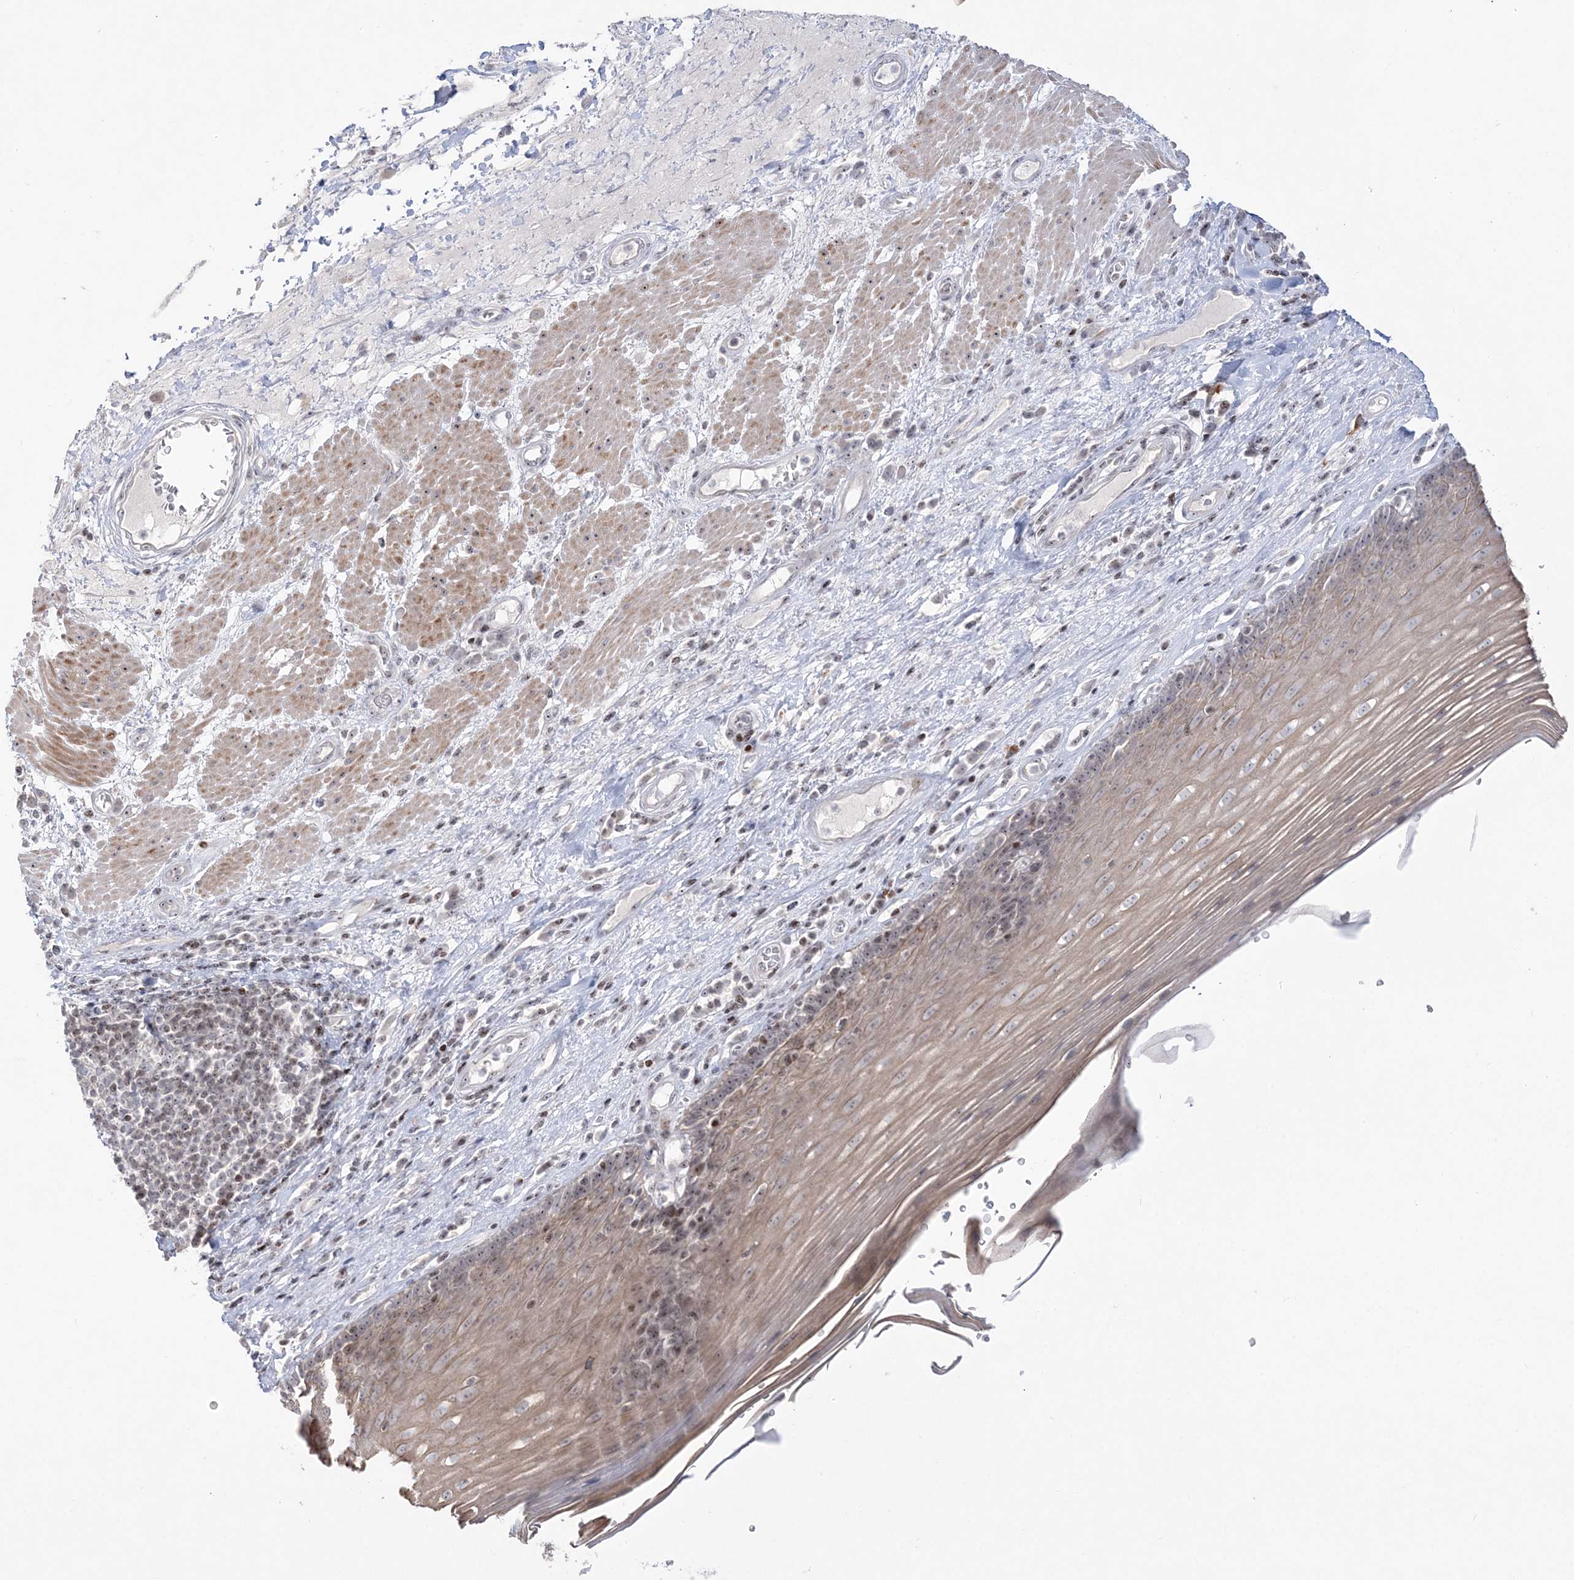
{"staining": {"intensity": "moderate", "quantity": "25%-75%", "location": "cytoplasmic/membranous,nuclear"}, "tissue": "esophagus", "cell_type": "Squamous epithelial cells", "image_type": "normal", "snomed": [{"axis": "morphology", "description": "Normal tissue, NOS"}, {"axis": "topography", "description": "Esophagus"}], "caption": "Esophagus stained with IHC shows moderate cytoplasmic/membranous,nuclear expression in approximately 25%-75% of squamous epithelial cells. The staining was performed using DAB (3,3'-diaminobenzidine) to visualize the protein expression in brown, while the nuclei were stained in blue with hematoxylin (Magnification: 20x).", "gene": "SH3BP4", "patient": {"sex": "male", "age": 62}}